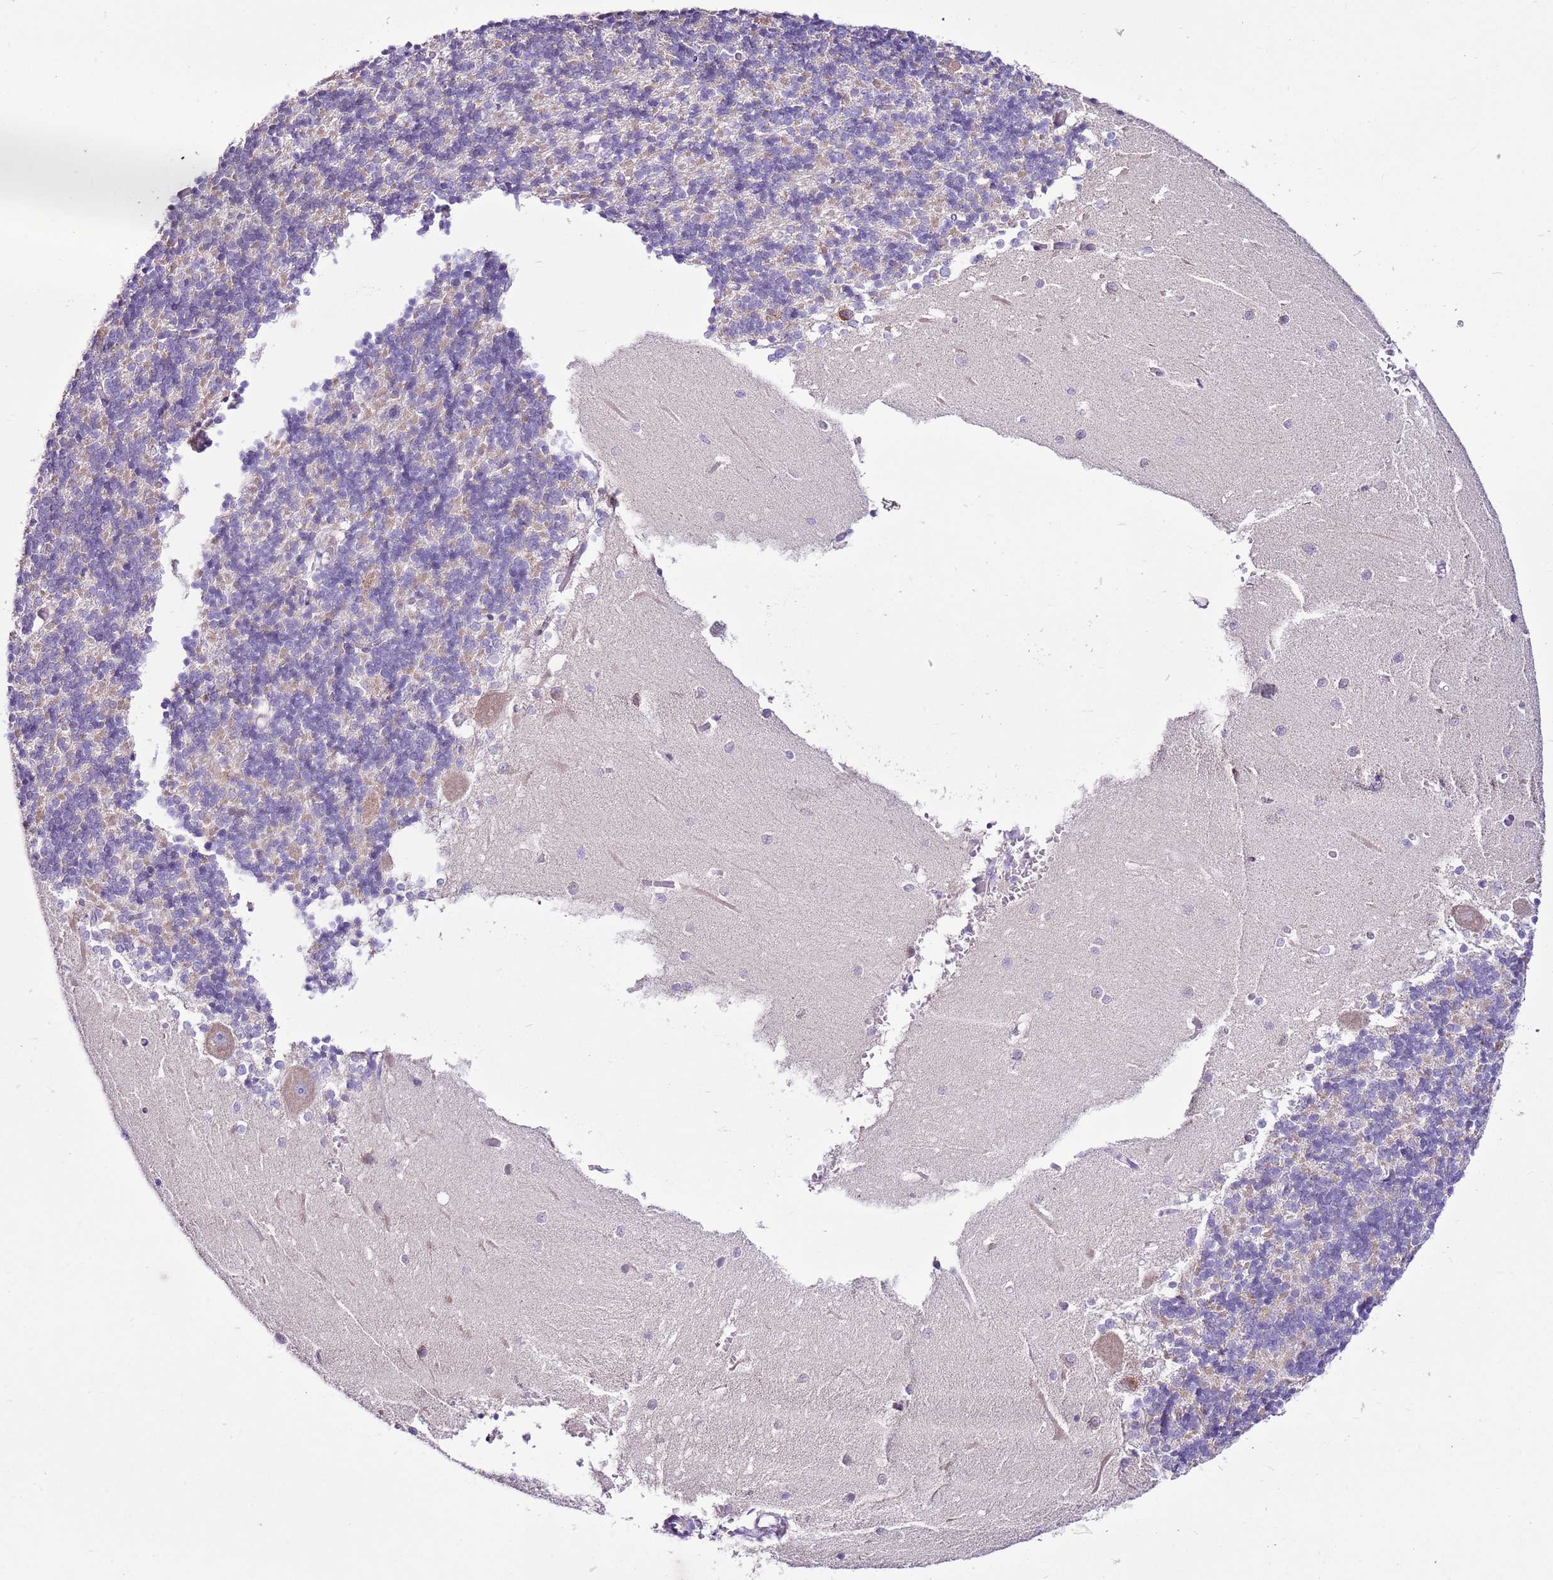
{"staining": {"intensity": "negative", "quantity": "none", "location": "none"}, "tissue": "cerebellum", "cell_type": "Cells in granular layer", "image_type": "normal", "snomed": [{"axis": "morphology", "description": "Normal tissue, NOS"}, {"axis": "topography", "description": "Cerebellum"}], "caption": "The histopathology image shows no staining of cells in granular layer in unremarkable cerebellum.", "gene": "MRPL36", "patient": {"sex": "male", "age": 37}}